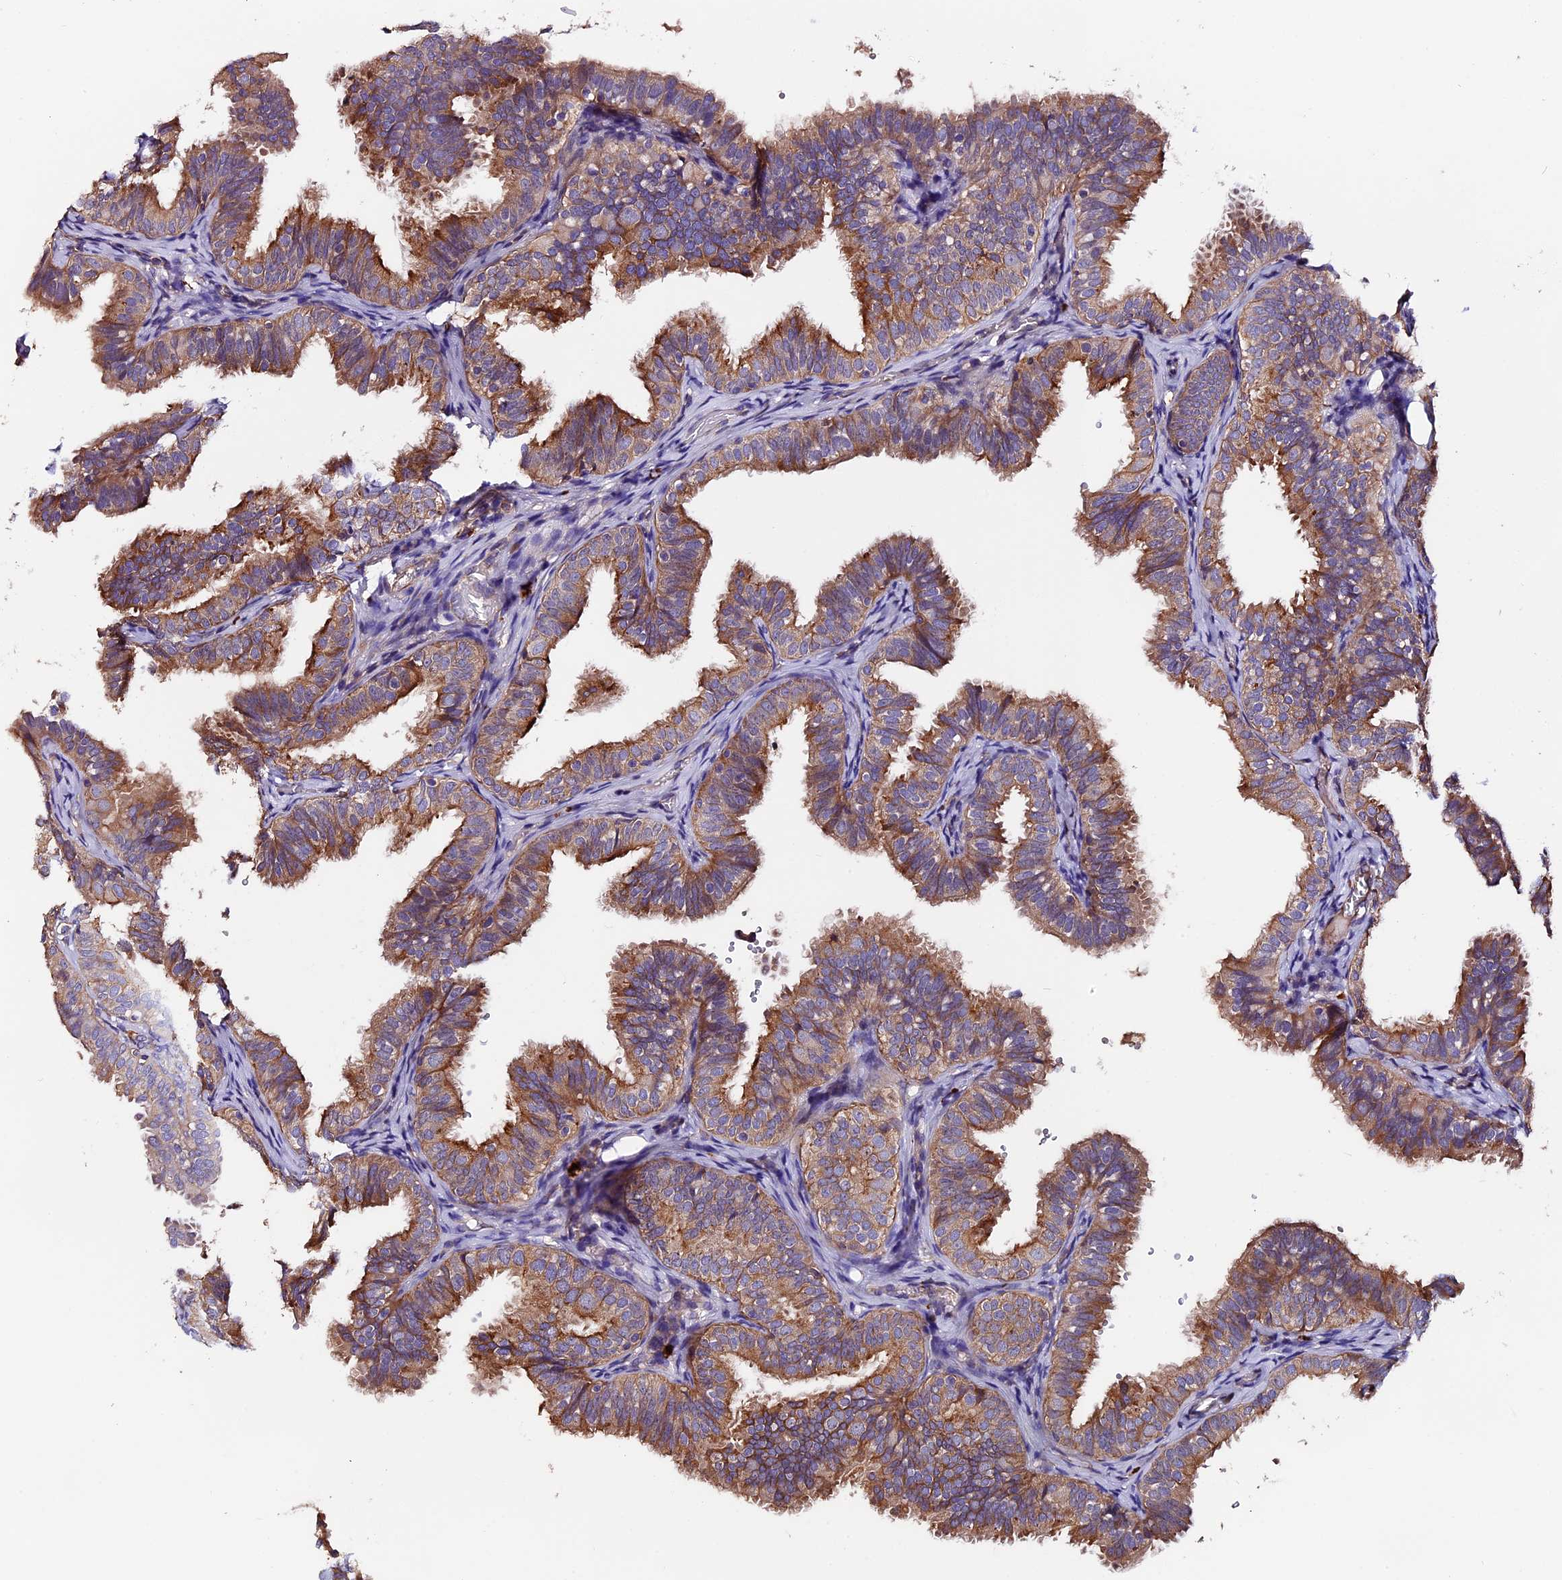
{"staining": {"intensity": "moderate", "quantity": ">75%", "location": "cytoplasmic/membranous"}, "tissue": "fallopian tube", "cell_type": "Glandular cells", "image_type": "normal", "snomed": [{"axis": "morphology", "description": "Normal tissue, NOS"}, {"axis": "topography", "description": "Fallopian tube"}], "caption": "Immunohistochemical staining of benign human fallopian tube exhibits medium levels of moderate cytoplasmic/membranous expression in approximately >75% of glandular cells. The protein is stained brown, and the nuclei are stained in blue (DAB IHC with brightfield microscopy, high magnification).", "gene": "CLN5", "patient": {"sex": "female", "age": 35}}